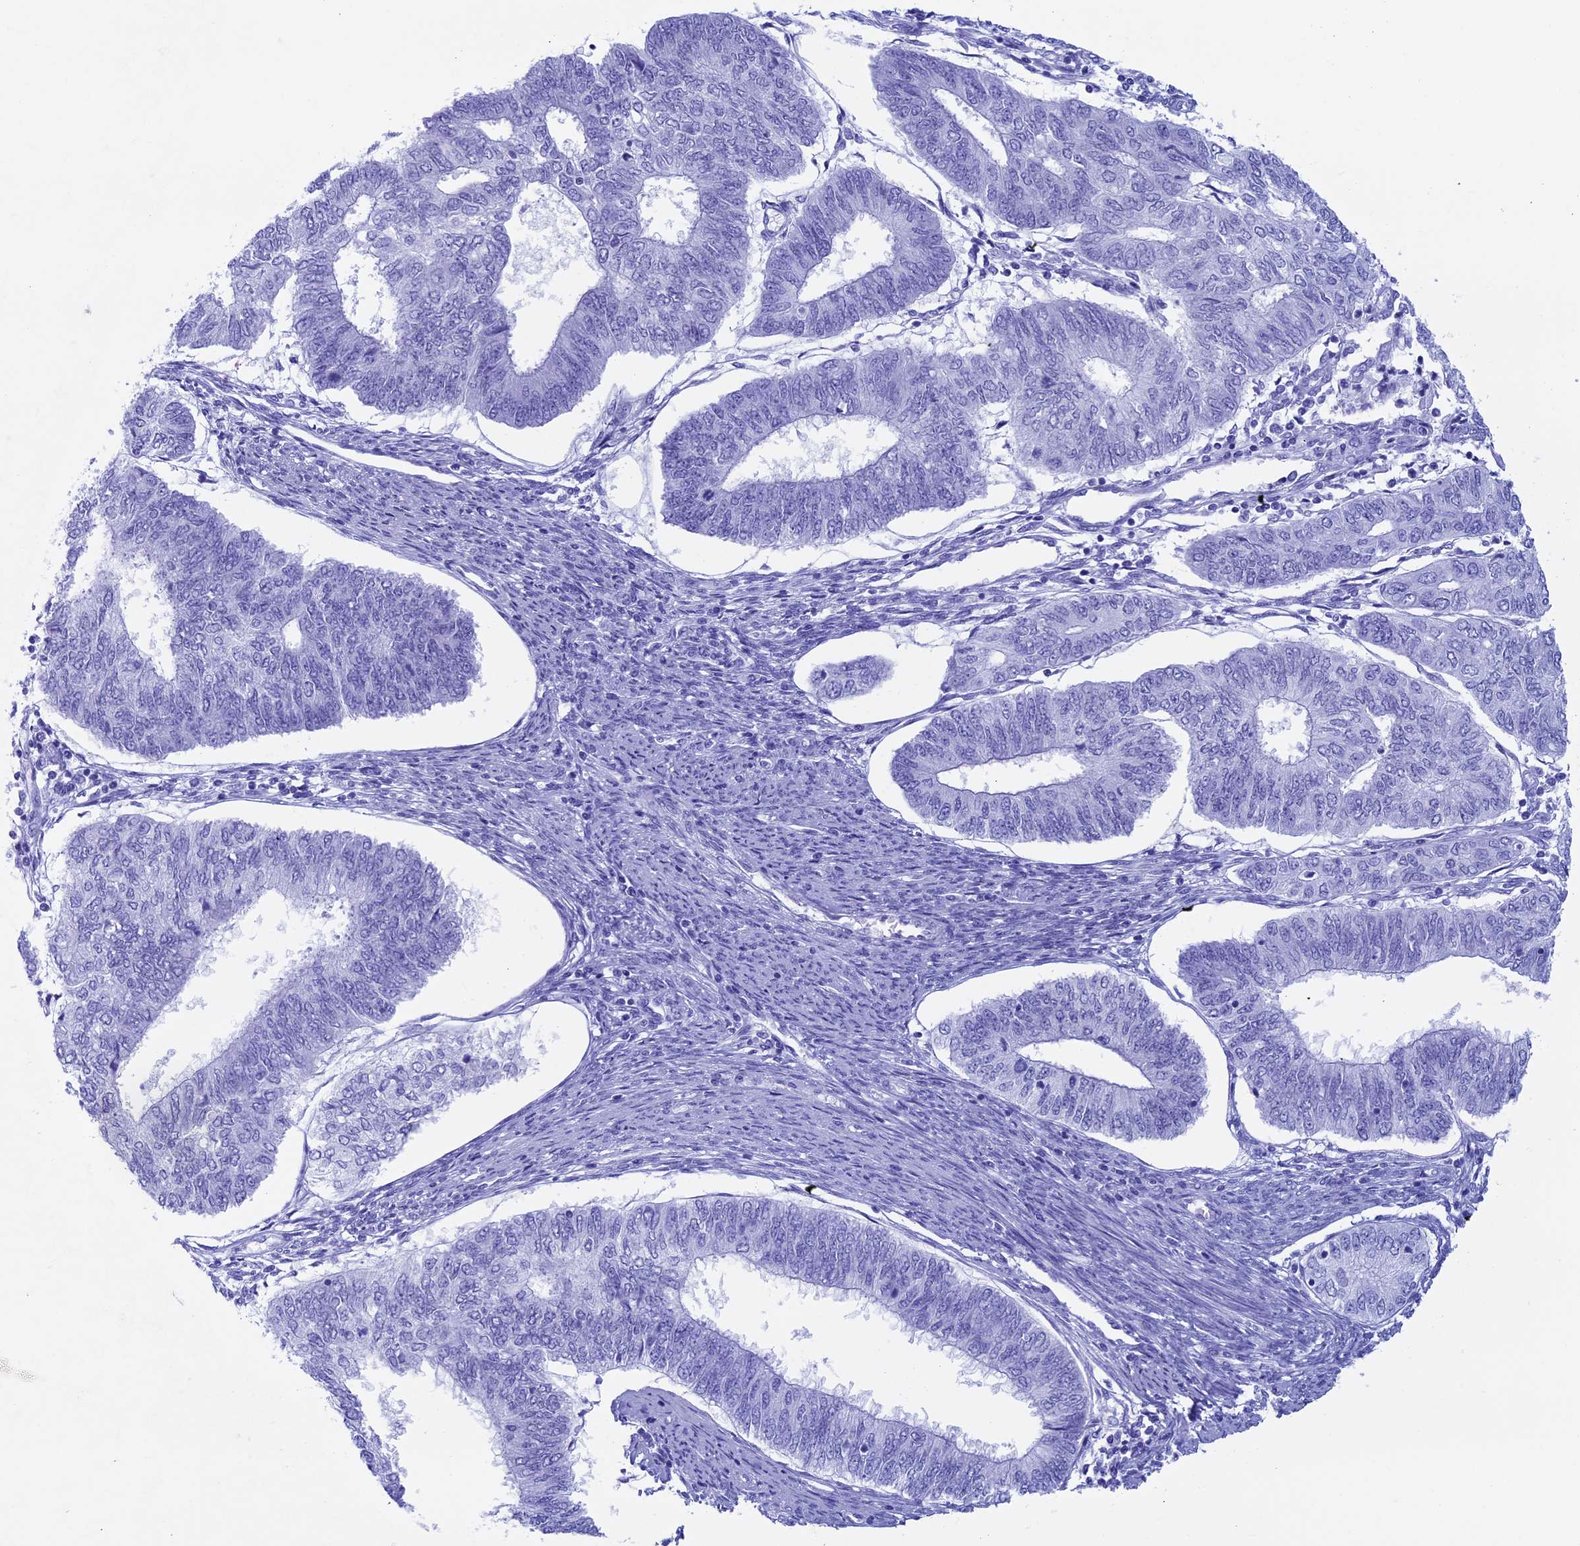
{"staining": {"intensity": "negative", "quantity": "none", "location": "none"}, "tissue": "endometrial cancer", "cell_type": "Tumor cells", "image_type": "cancer", "snomed": [{"axis": "morphology", "description": "Adenocarcinoma, NOS"}, {"axis": "topography", "description": "Endometrium"}], "caption": "The micrograph exhibits no significant expression in tumor cells of endometrial adenocarcinoma.", "gene": "RCCD1", "patient": {"sex": "female", "age": 68}}